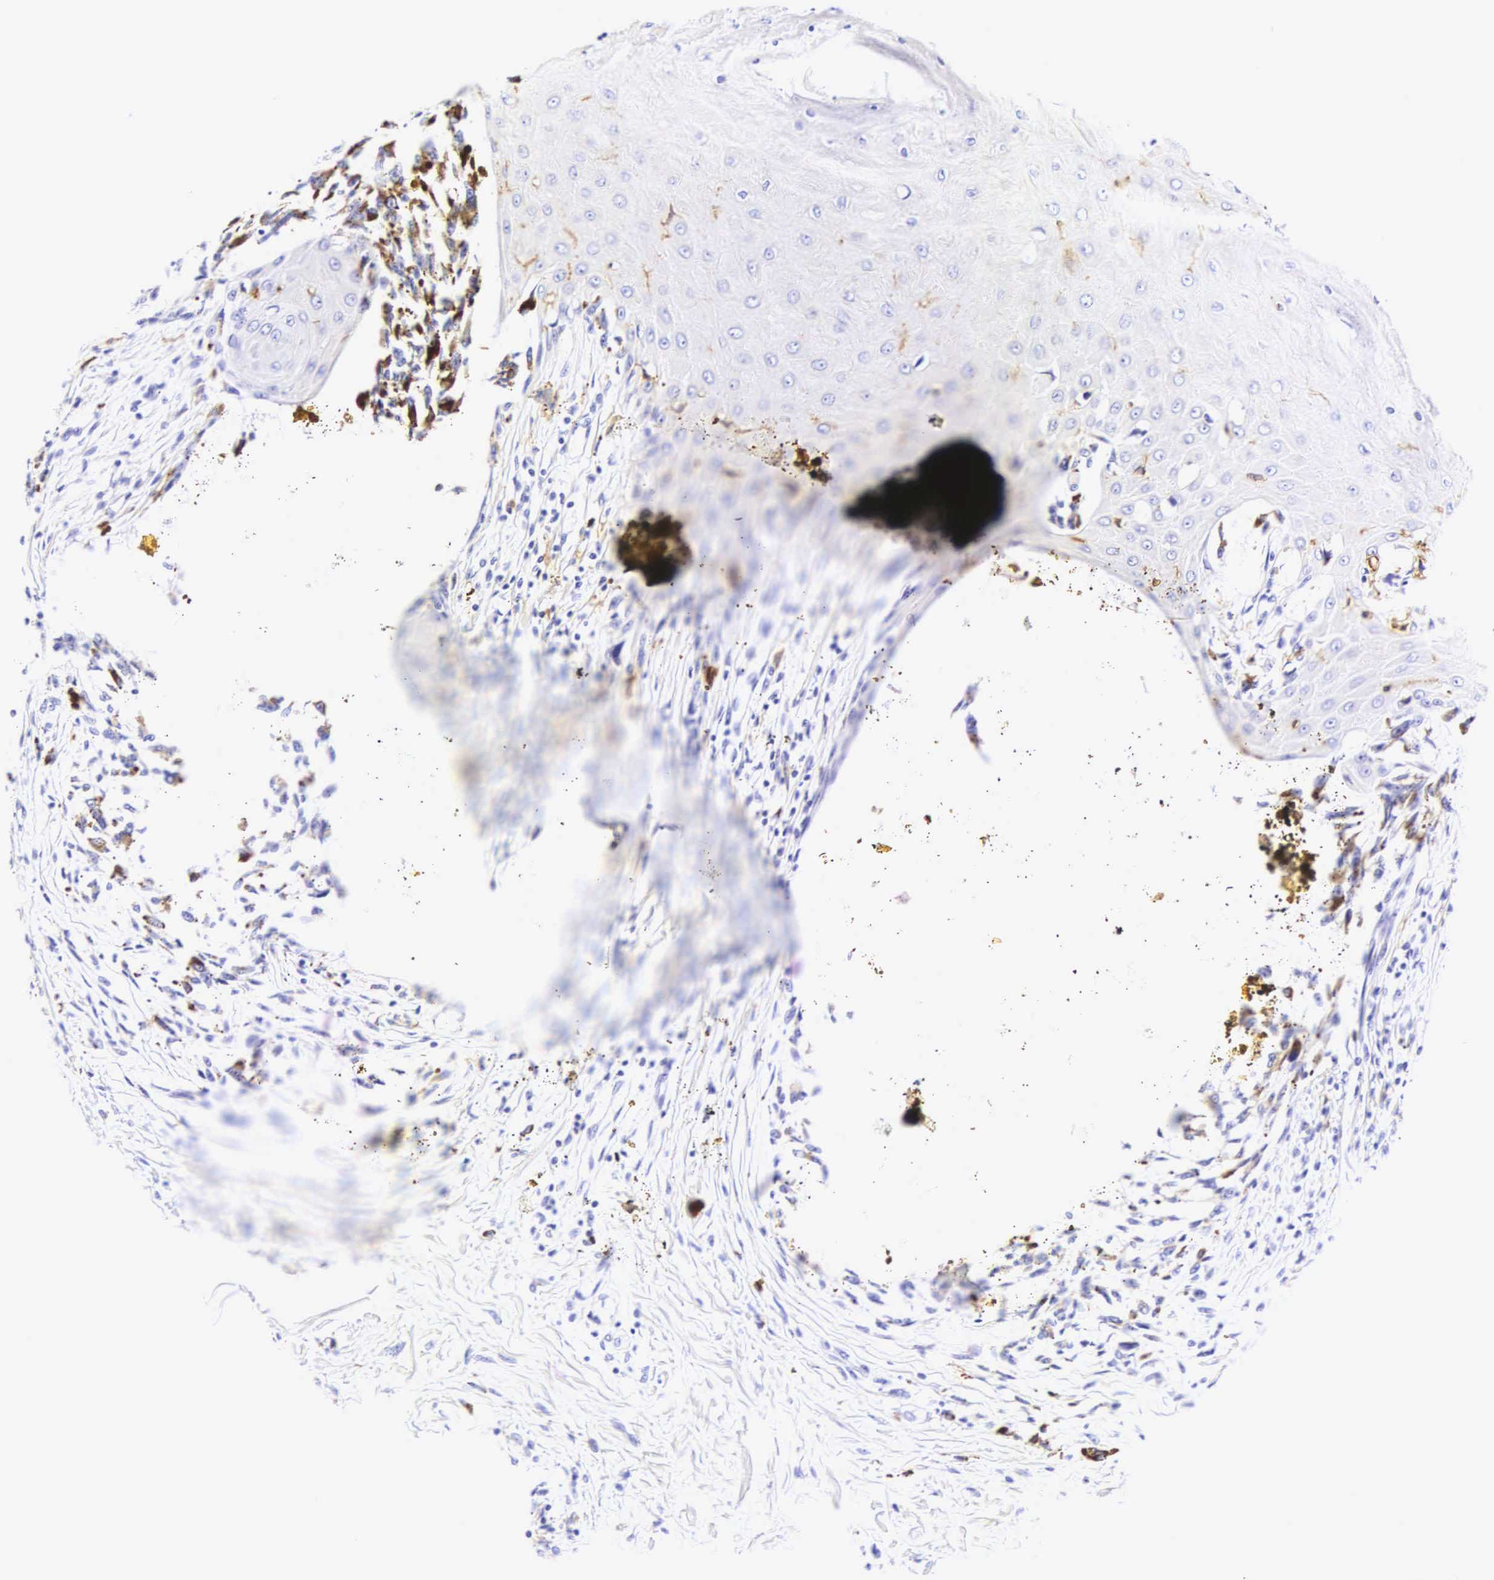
{"staining": {"intensity": "weak", "quantity": "<25%", "location": "cytoplasmic/membranous"}, "tissue": "melanoma", "cell_type": "Tumor cells", "image_type": "cancer", "snomed": [{"axis": "morphology", "description": "Malignant melanoma, NOS"}, {"axis": "topography", "description": "Skin"}], "caption": "DAB immunohistochemical staining of malignant melanoma demonstrates no significant expression in tumor cells. Brightfield microscopy of immunohistochemistry stained with DAB (3,3'-diaminobenzidine) (brown) and hematoxylin (blue), captured at high magnification.", "gene": "CD1A", "patient": {"sex": "female", "age": 82}}